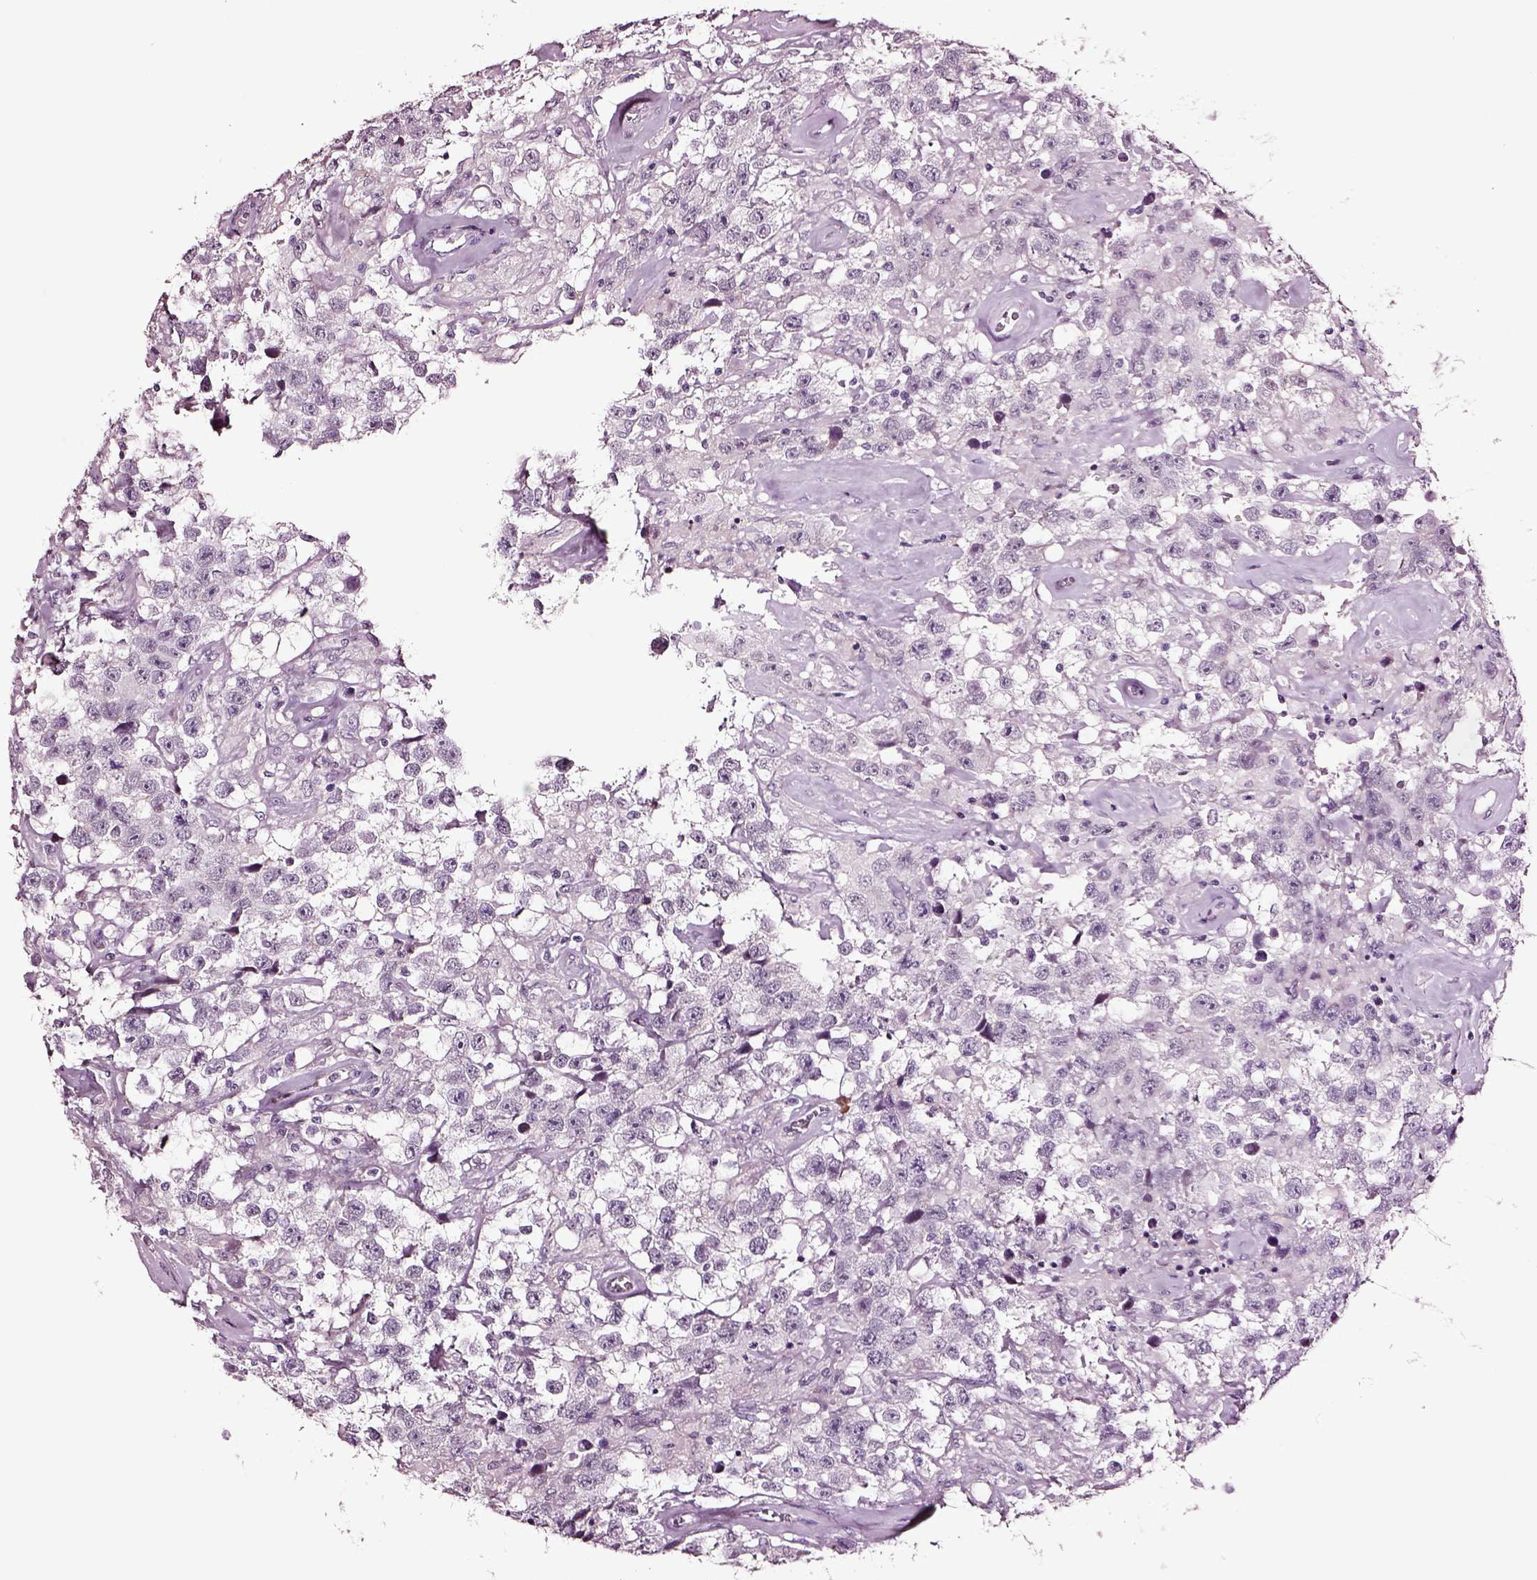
{"staining": {"intensity": "negative", "quantity": "none", "location": "none"}, "tissue": "testis cancer", "cell_type": "Tumor cells", "image_type": "cancer", "snomed": [{"axis": "morphology", "description": "Seminoma, NOS"}, {"axis": "topography", "description": "Testis"}], "caption": "Tumor cells are negative for brown protein staining in testis seminoma.", "gene": "SOX10", "patient": {"sex": "male", "age": 43}}